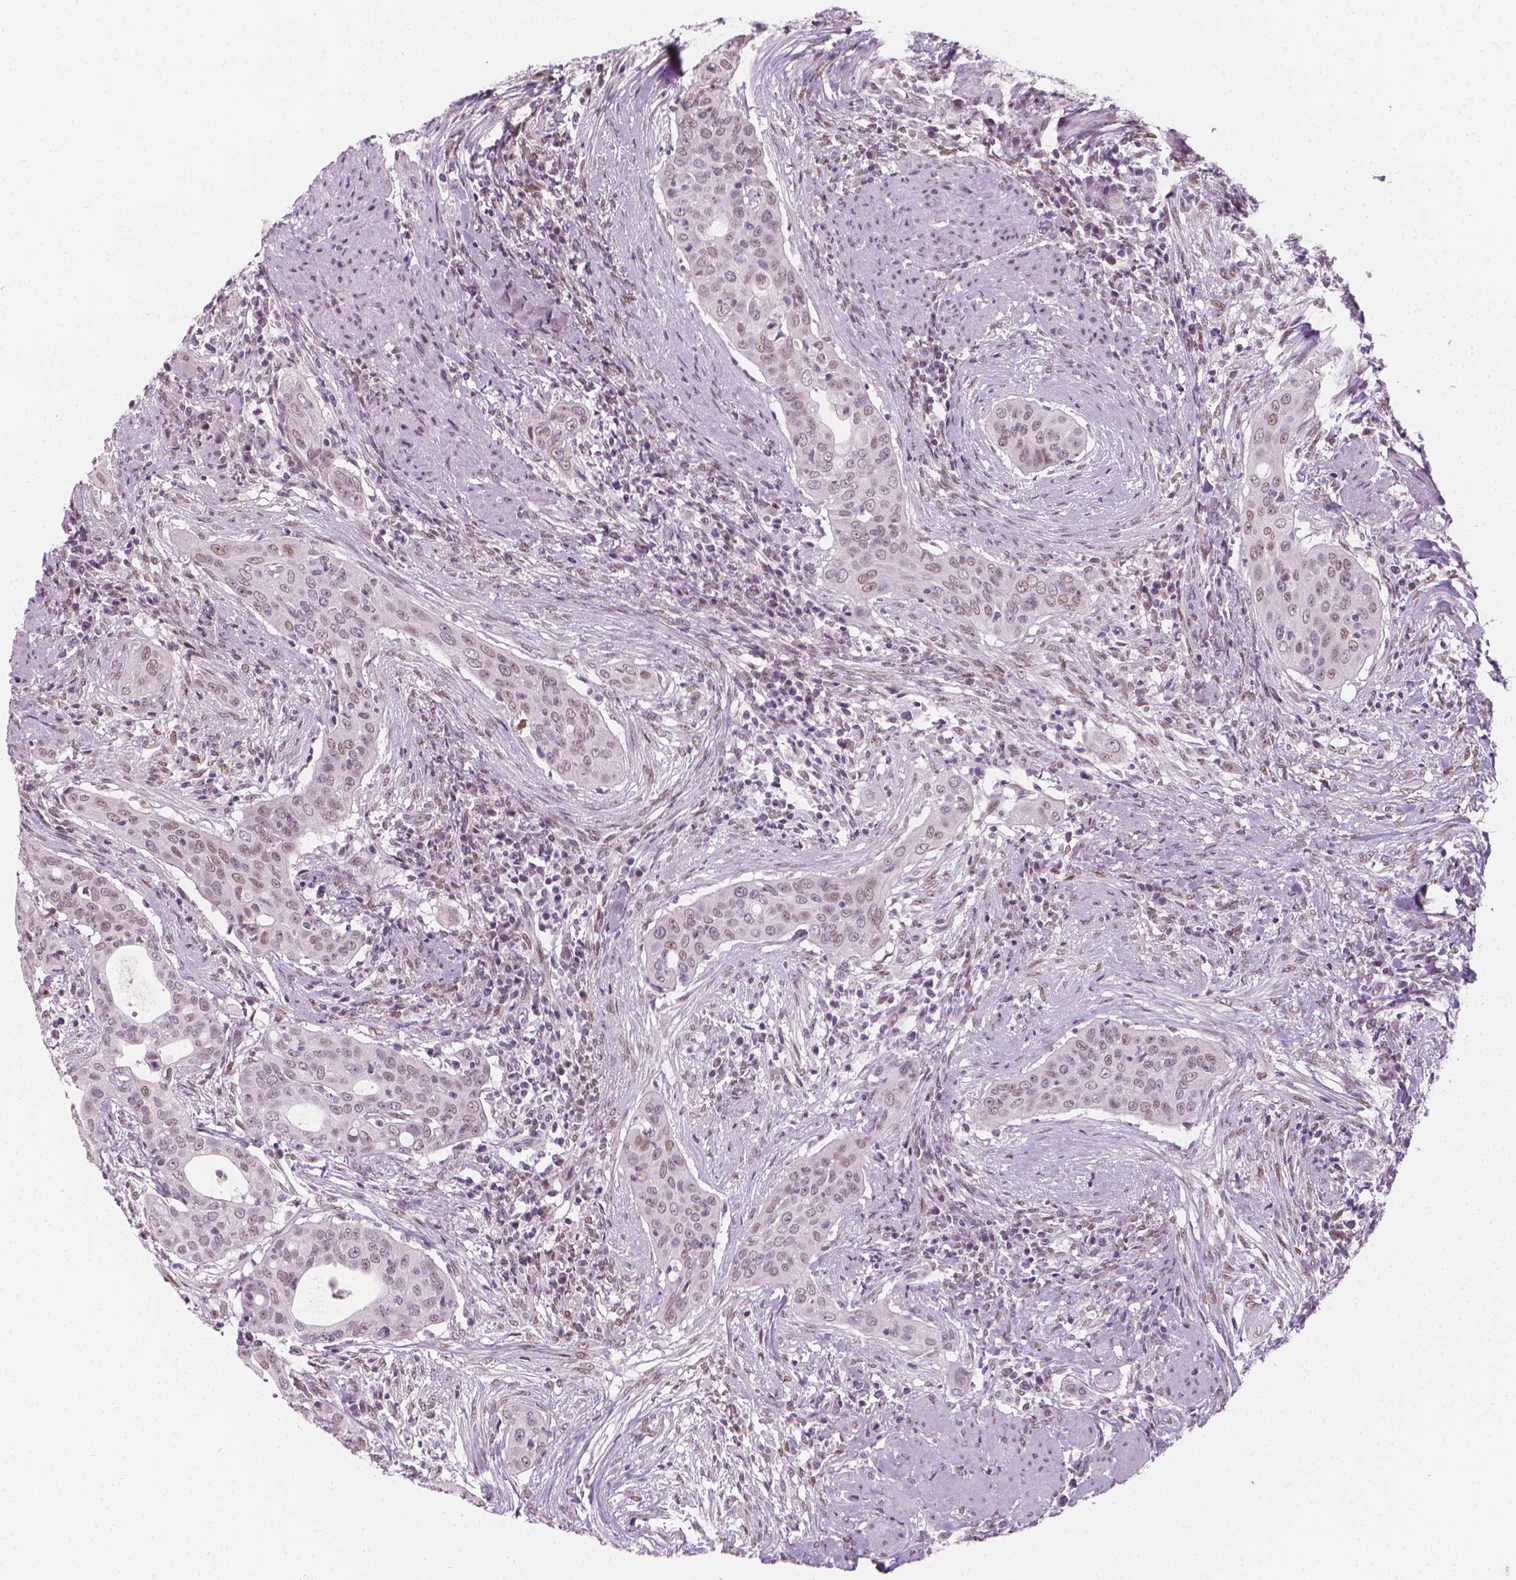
{"staining": {"intensity": "weak", "quantity": "<25%", "location": "nuclear"}, "tissue": "urothelial cancer", "cell_type": "Tumor cells", "image_type": "cancer", "snomed": [{"axis": "morphology", "description": "Urothelial carcinoma, High grade"}, {"axis": "topography", "description": "Urinary bladder"}], "caption": "There is no significant expression in tumor cells of urothelial carcinoma (high-grade).", "gene": "CDKN1C", "patient": {"sex": "male", "age": 82}}